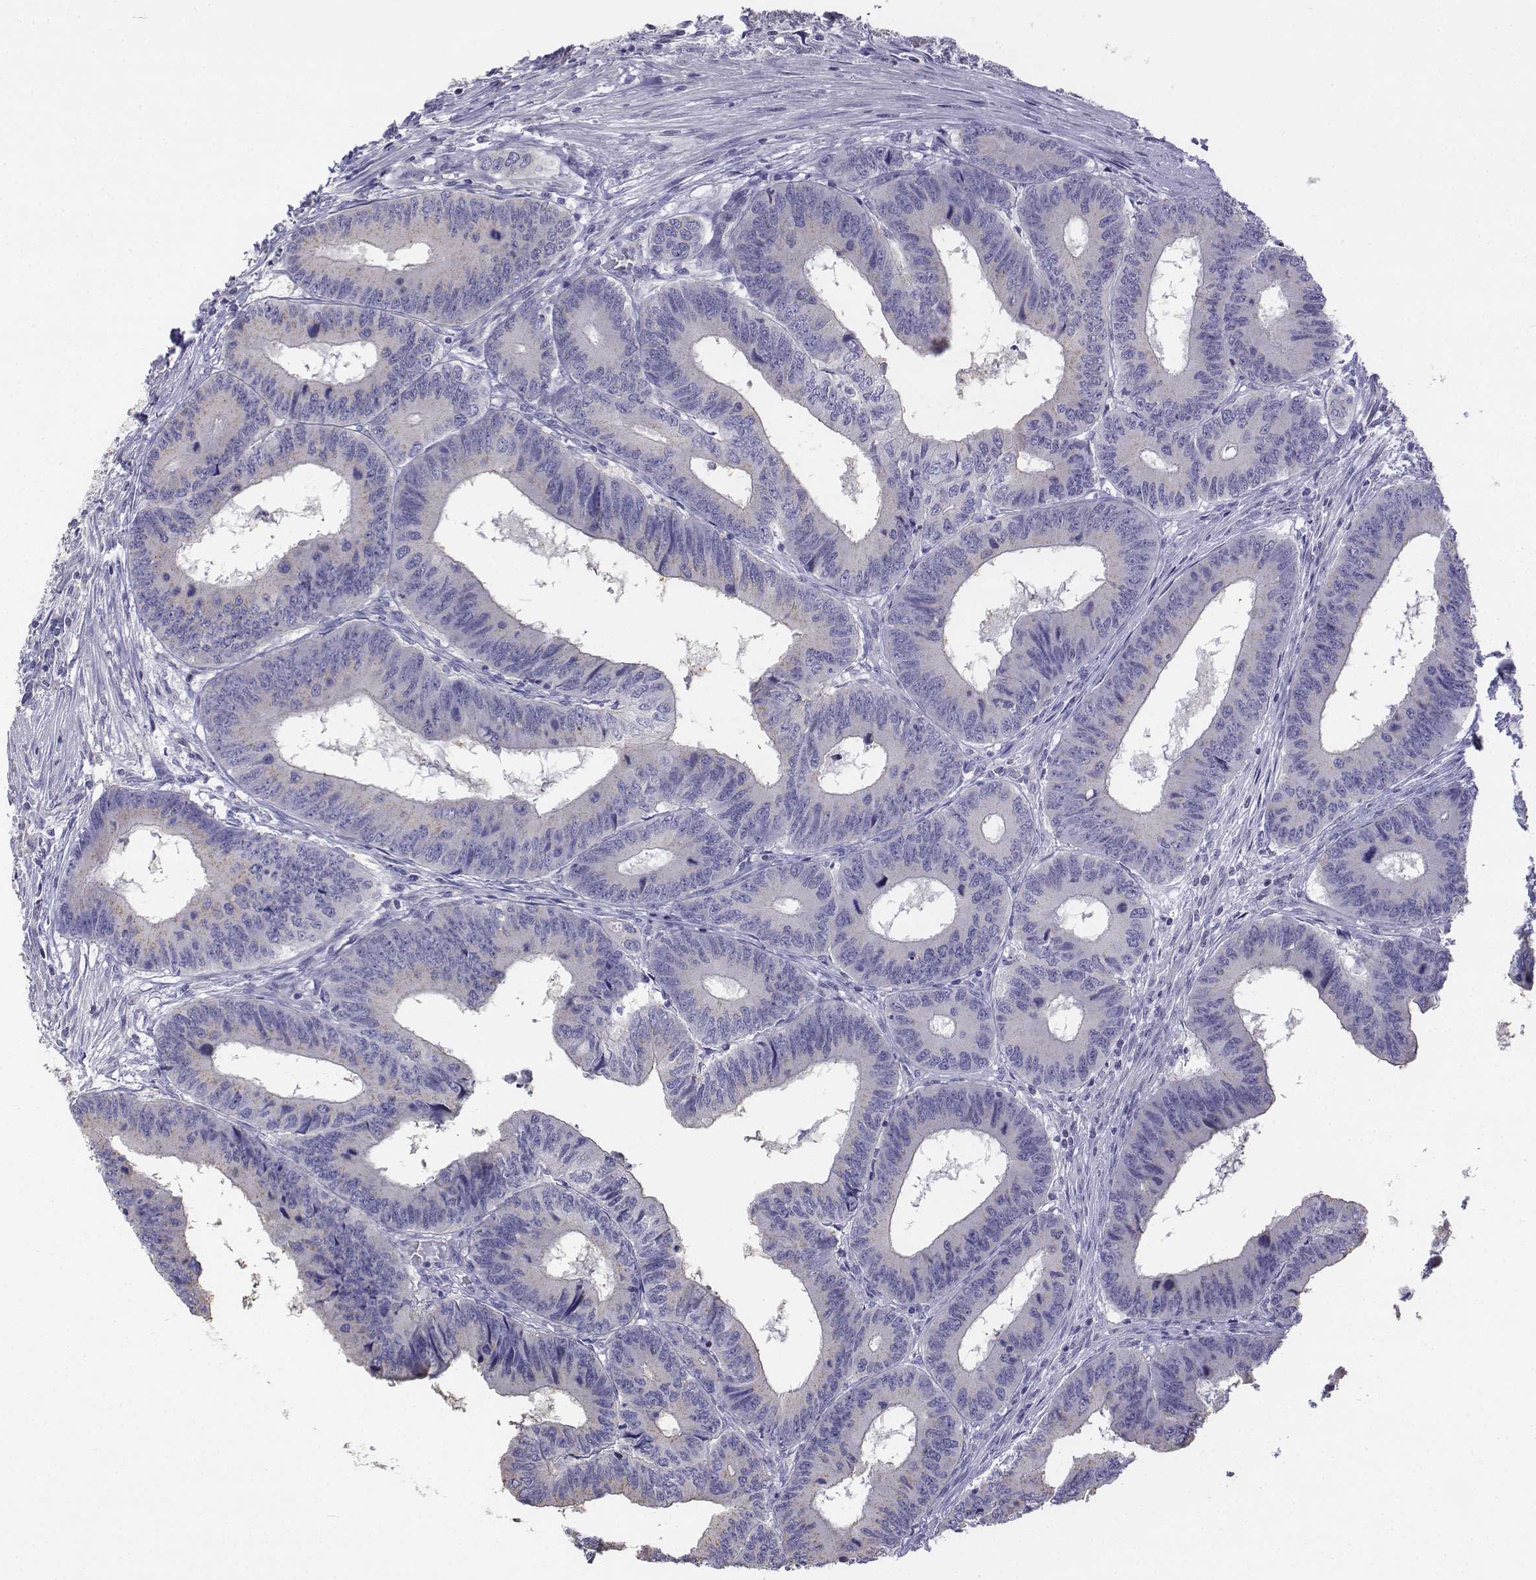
{"staining": {"intensity": "negative", "quantity": "none", "location": "none"}, "tissue": "colorectal cancer", "cell_type": "Tumor cells", "image_type": "cancer", "snomed": [{"axis": "morphology", "description": "Adenocarcinoma, NOS"}, {"axis": "topography", "description": "Colon"}], "caption": "Histopathology image shows no protein positivity in tumor cells of colorectal cancer (adenocarcinoma) tissue. (DAB (3,3'-diaminobenzidine) immunohistochemistry (IHC) visualized using brightfield microscopy, high magnification).", "gene": "LGSN", "patient": {"sex": "male", "age": 53}}